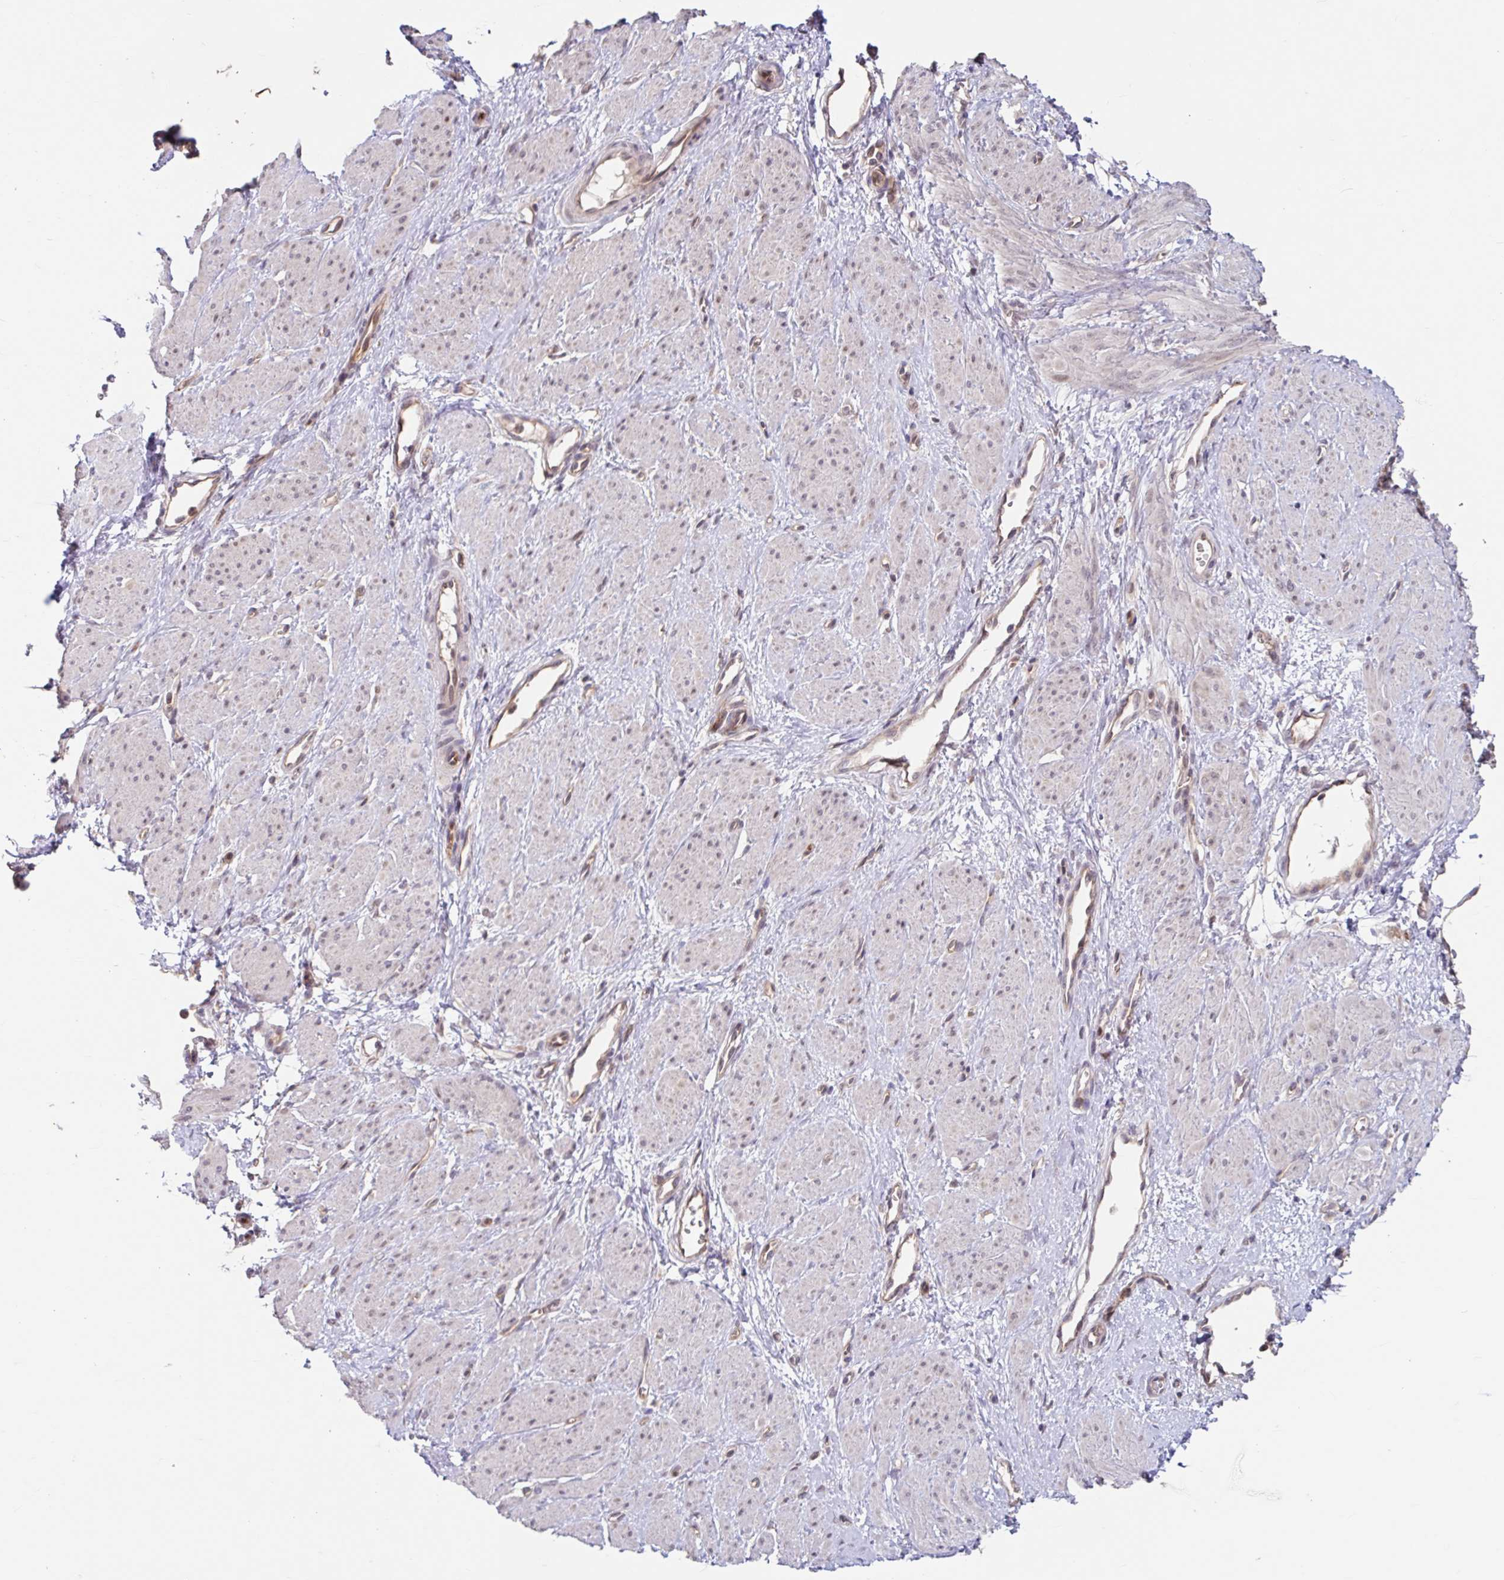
{"staining": {"intensity": "weak", "quantity": "<25%", "location": "nuclear"}, "tissue": "smooth muscle", "cell_type": "Smooth muscle cells", "image_type": "normal", "snomed": [{"axis": "morphology", "description": "Normal tissue, NOS"}, {"axis": "topography", "description": "Smooth muscle"}, {"axis": "topography", "description": "Uterus"}], "caption": "This photomicrograph is of normal smooth muscle stained with immunohistochemistry (IHC) to label a protein in brown with the nuclei are counter-stained blue. There is no expression in smooth muscle cells. (Stains: DAB immunohistochemistry with hematoxylin counter stain, Microscopy: brightfield microscopy at high magnification).", "gene": "STYXL1", "patient": {"sex": "female", "age": 39}}